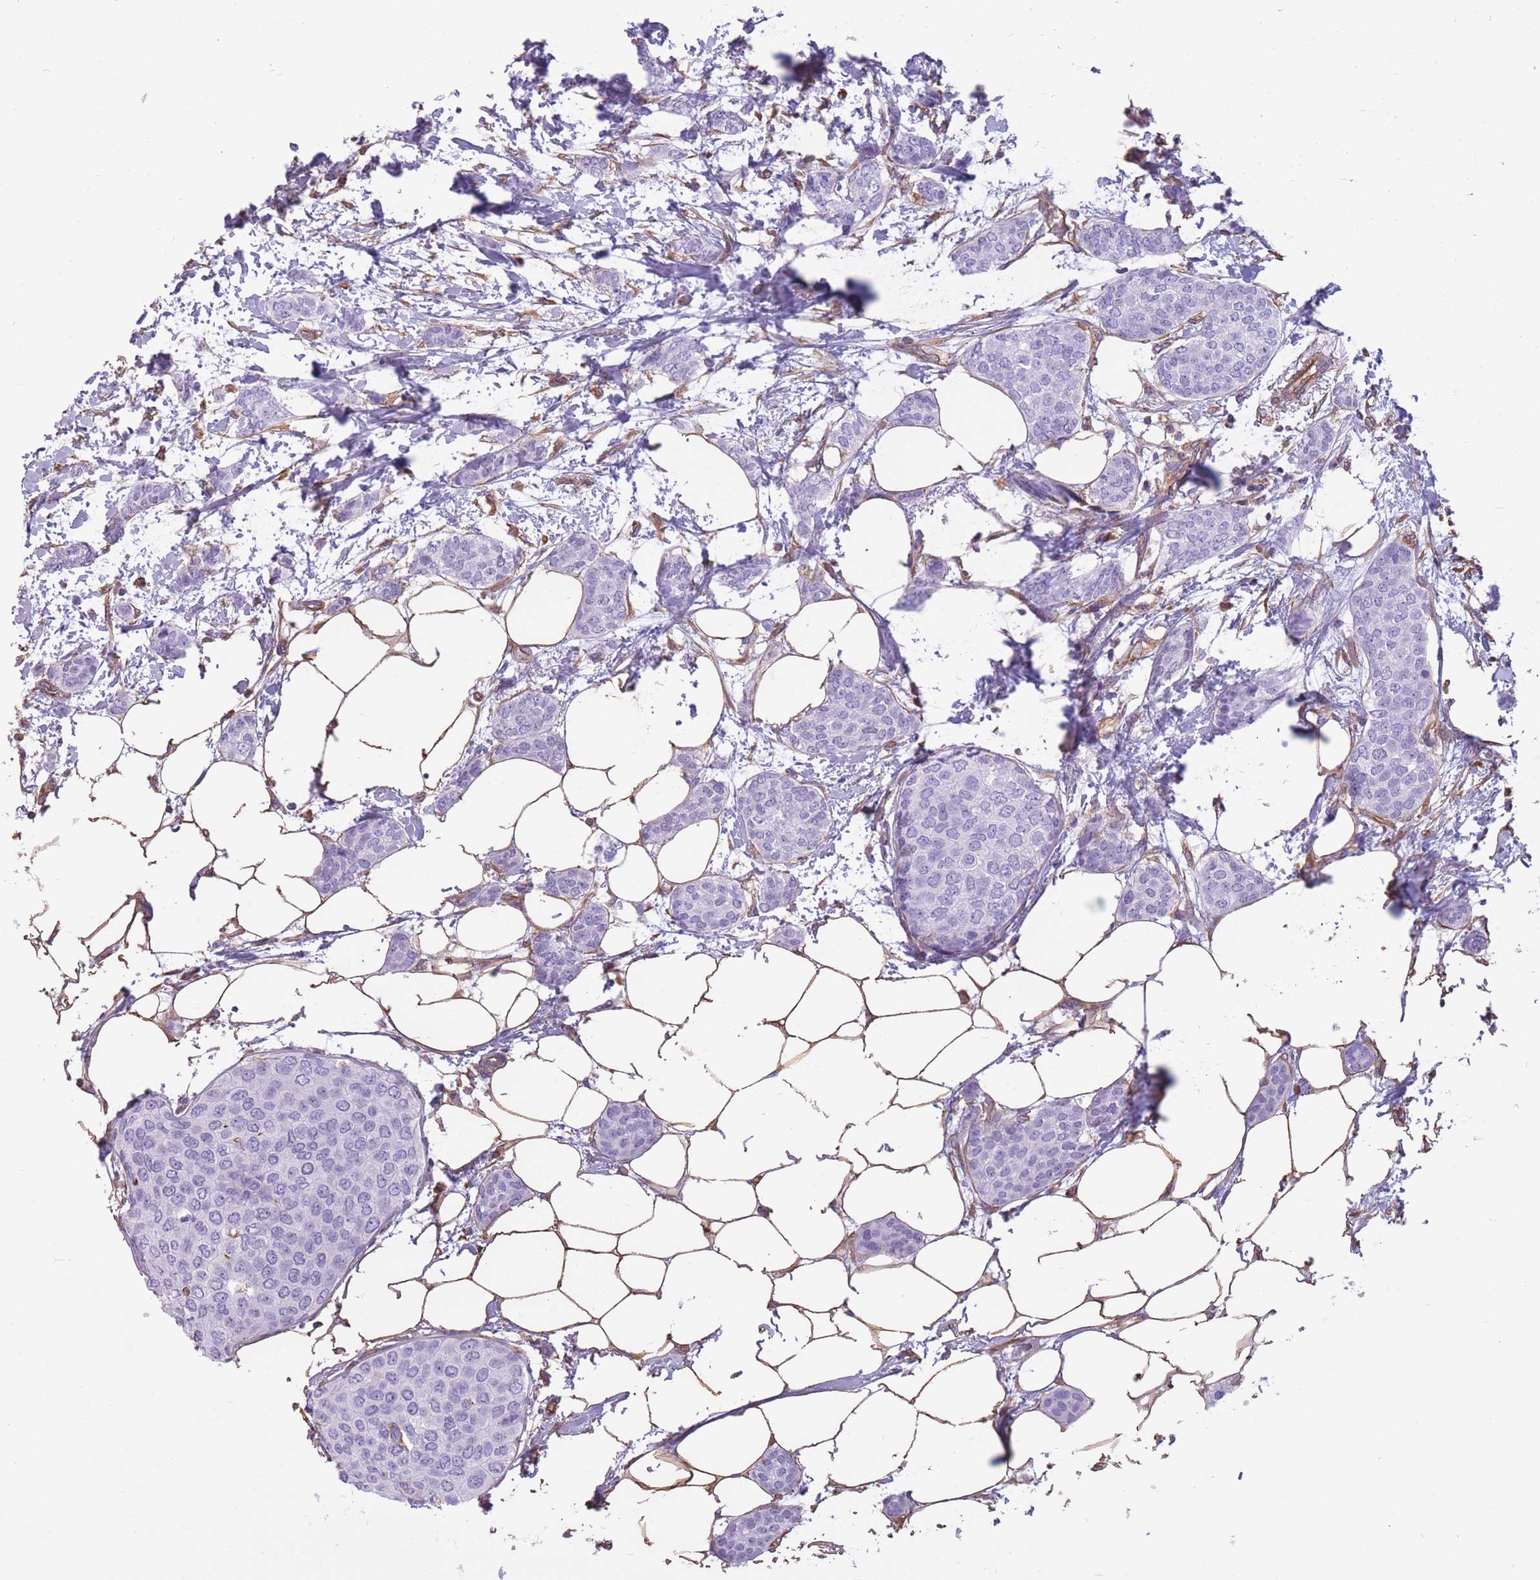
{"staining": {"intensity": "negative", "quantity": "none", "location": "none"}, "tissue": "breast cancer", "cell_type": "Tumor cells", "image_type": "cancer", "snomed": [{"axis": "morphology", "description": "Duct carcinoma"}, {"axis": "topography", "description": "Breast"}], "caption": "High power microscopy micrograph of an IHC micrograph of breast intraductal carcinoma, revealing no significant positivity in tumor cells.", "gene": "ADD1", "patient": {"sex": "female", "age": 72}}